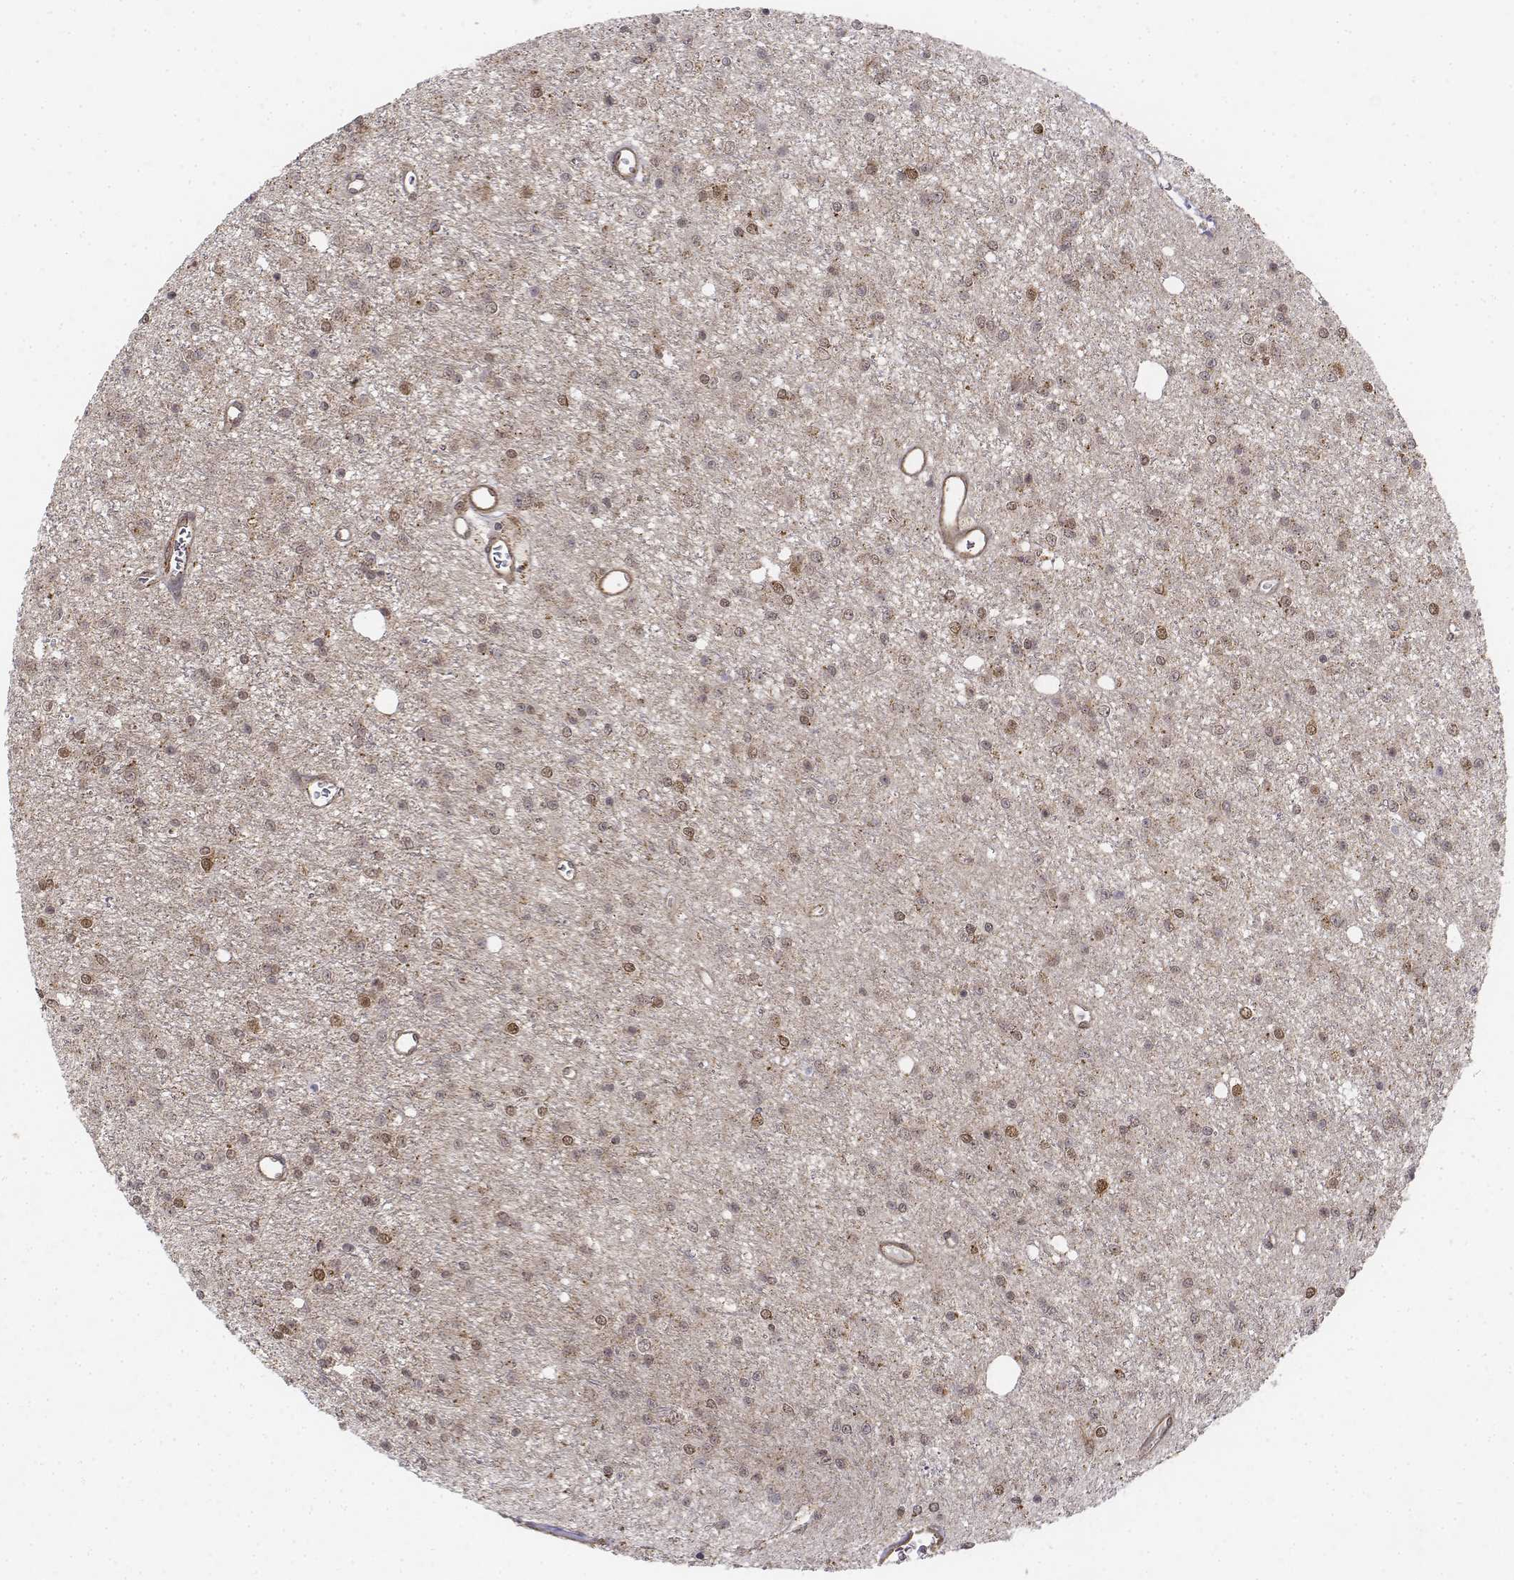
{"staining": {"intensity": "moderate", "quantity": "25%-75%", "location": "cytoplasmic/membranous,nuclear"}, "tissue": "glioma", "cell_type": "Tumor cells", "image_type": "cancer", "snomed": [{"axis": "morphology", "description": "Glioma, malignant, Low grade"}, {"axis": "topography", "description": "Brain"}], "caption": "Protein staining of glioma tissue demonstrates moderate cytoplasmic/membranous and nuclear staining in approximately 25%-75% of tumor cells.", "gene": "ZFYVE19", "patient": {"sex": "female", "age": 45}}